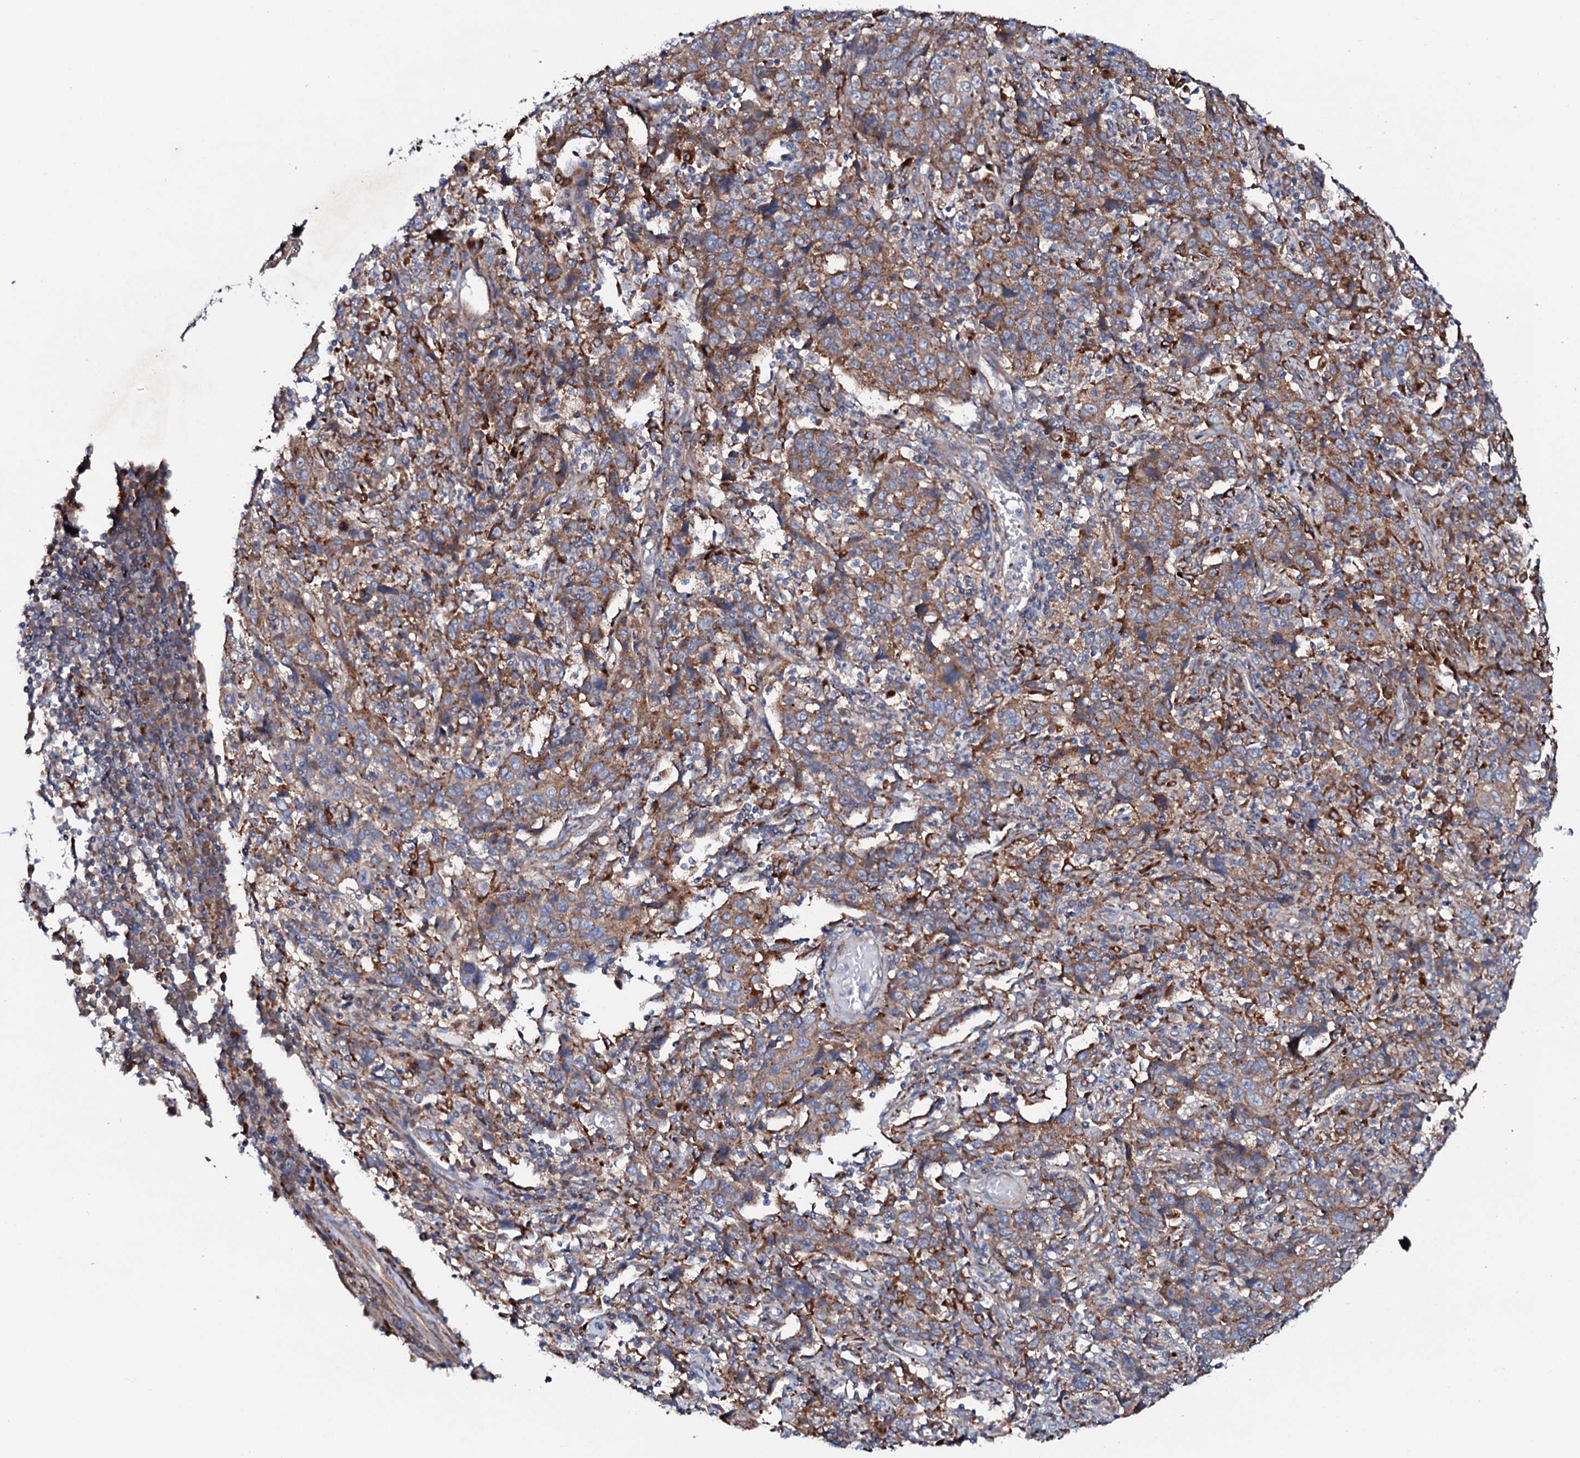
{"staining": {"intensity": "moderate", "quantity": "25%-75%", "location": "cytoplasmic/membranous"}, "tissue": "cervical cancer", "cell_type": "Tumor cells", "image_type": "cancer", "snomed": [{"axis": "morphology", "description": "Squamous cell carcinoma, NOS"}, {"axis": "topography", "description": "Cervix"}], "caption": "Squamous cell carcinoma (cervical) was stained to show a protein in brown. There is medium levels of moderate cytoplasmic/membranous expression in about 25%-75% of tumor cells. (brown staining indicates protein expression, while blue staining denotes nuclei).", "gene": "P2RX4", "patient": {"sex": "female", "age": 46}}